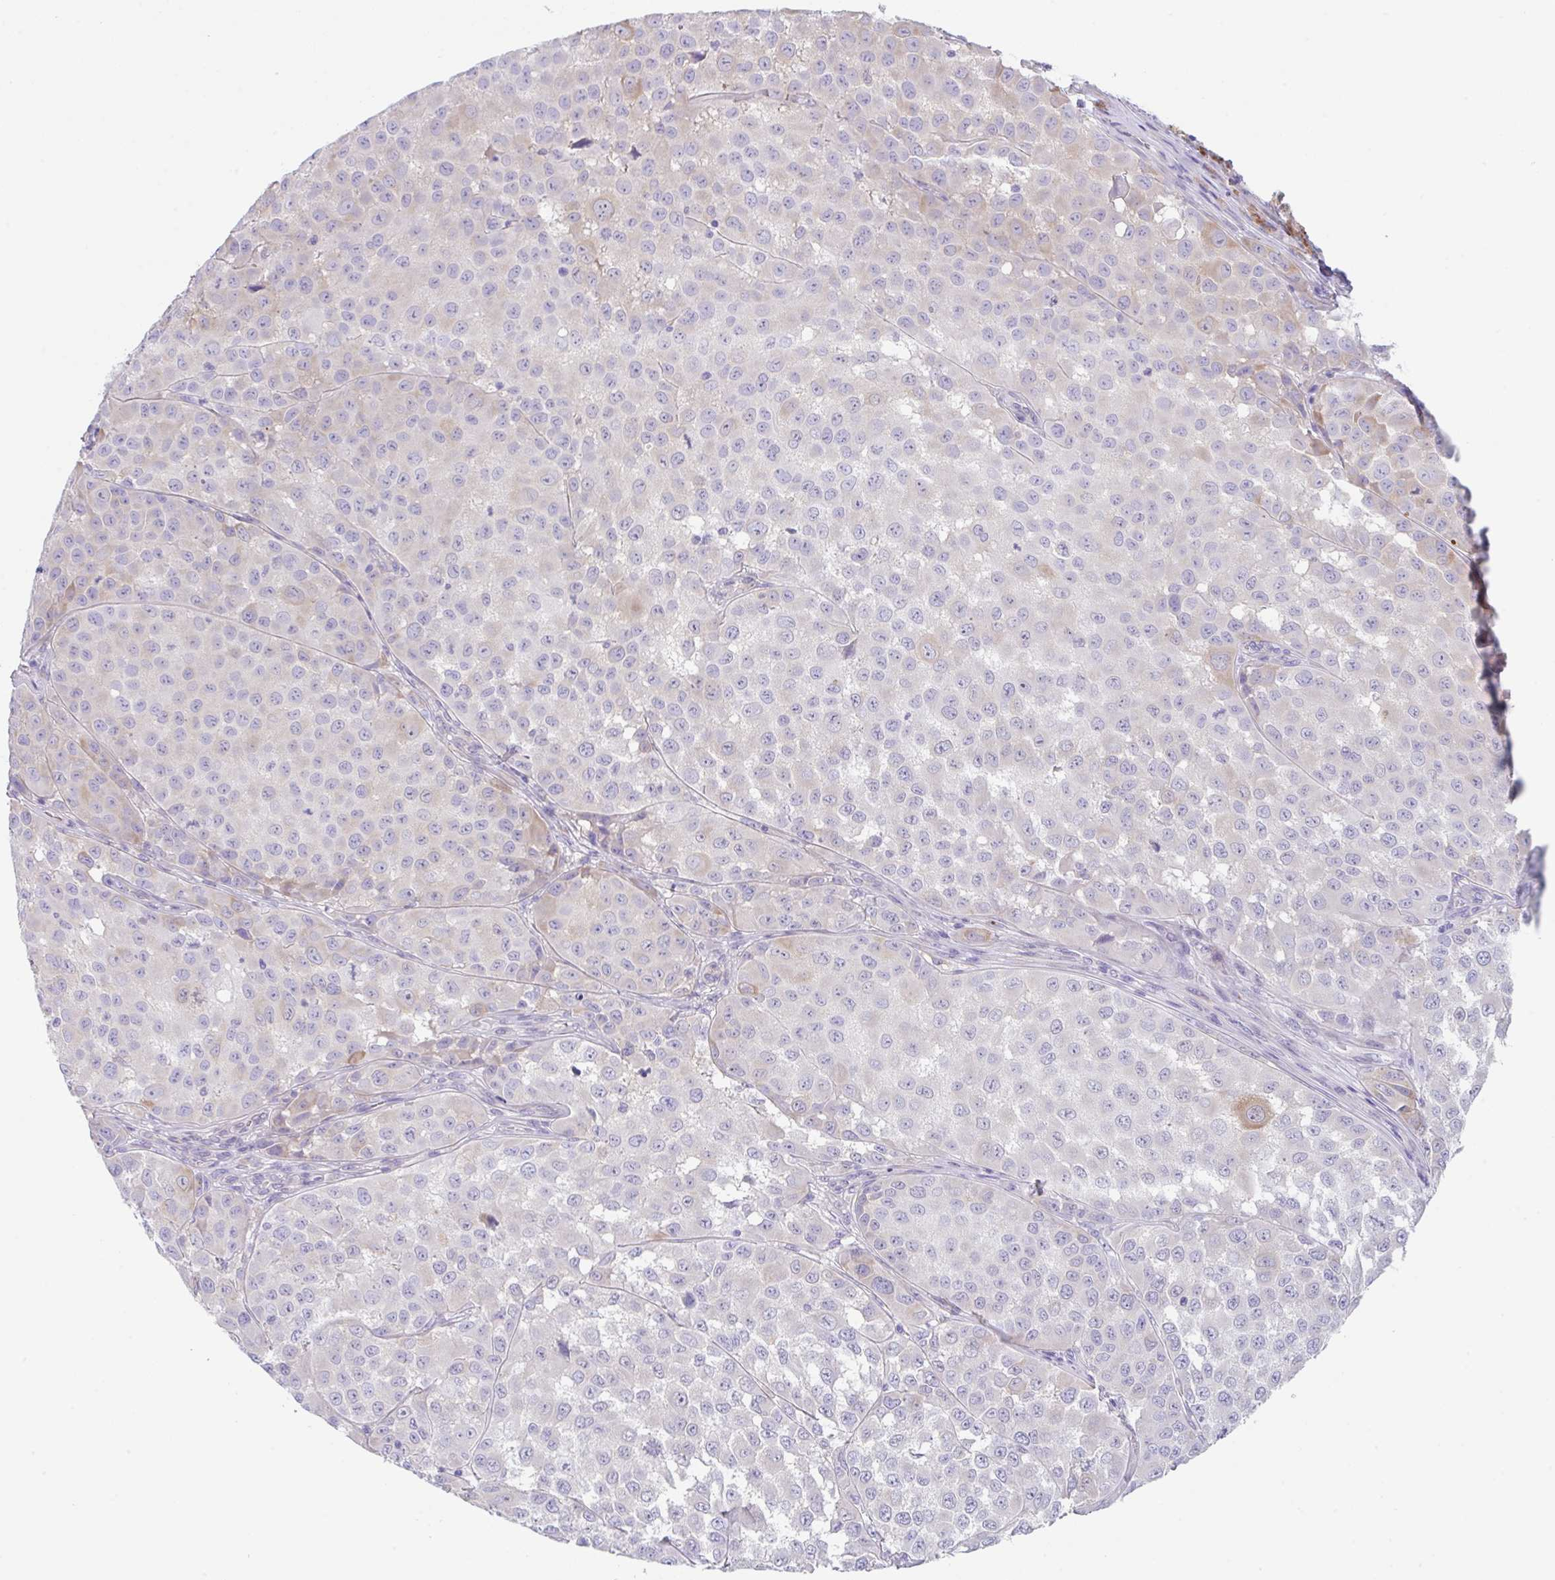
{"staining": {"intensity": "negative", "quantity": "none", "location": "none"}, "tissue": "melanoma", "cell_type": "Tumor cells", "image_type": "cancer", "snomed": [{"axis": "morphology", "description": "Malignant melanoma, NOS"}, {"axis": "topography", "description": "Skin"}], "caption": "This is a micrograph of immunohistochemistry (IHC) staining of malignant melanoma, which shows no expression in tumor cells. (Brightfield microscopy of DAB immunohistochemistry (IHC) at high magnification).", "gene": "TRAF4", "patient": {"sex": "male", "age": 64}}